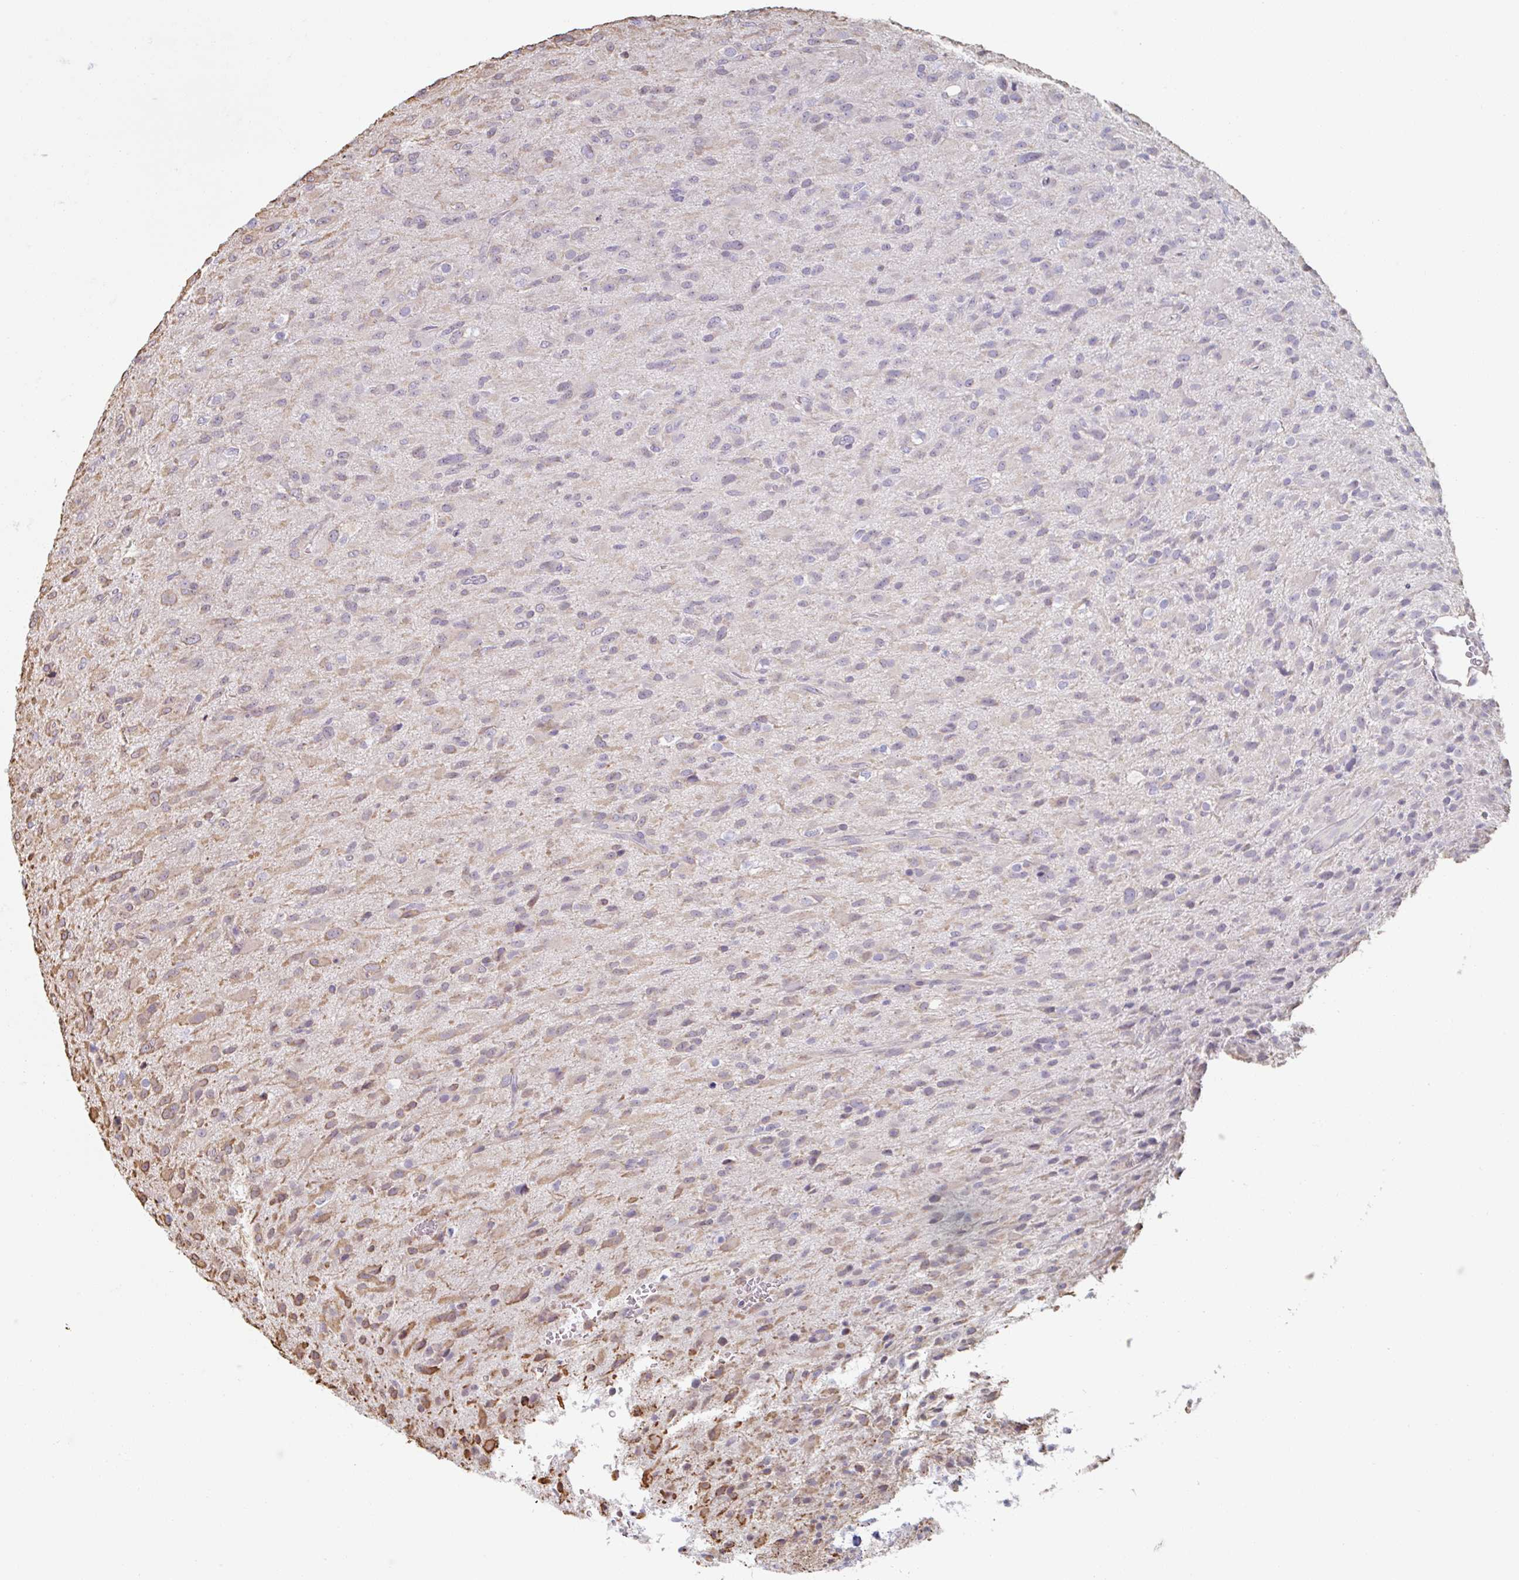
{"staining": {"intensity": "moderate", "quantity": "25%-75%", "location": "cytoplasmic/membranous"}, "tissue": "glioma", "cell_type": "Tumor cells", "image_type": "cancer", "snomed": [{"axis": "morphology", "description": "Glioma, malignant, Low grade"}, {"axis": "topography", "description": "Brain"}], "caption": "Human malignant low-grade glioma stained with a brown dye reveals moderate cytoplasmic/membranous positive expression in approximately 25%-75% of tumor cells.", "gene": "RAB5IF", "patient": {"sex": "male", "age": 65}}